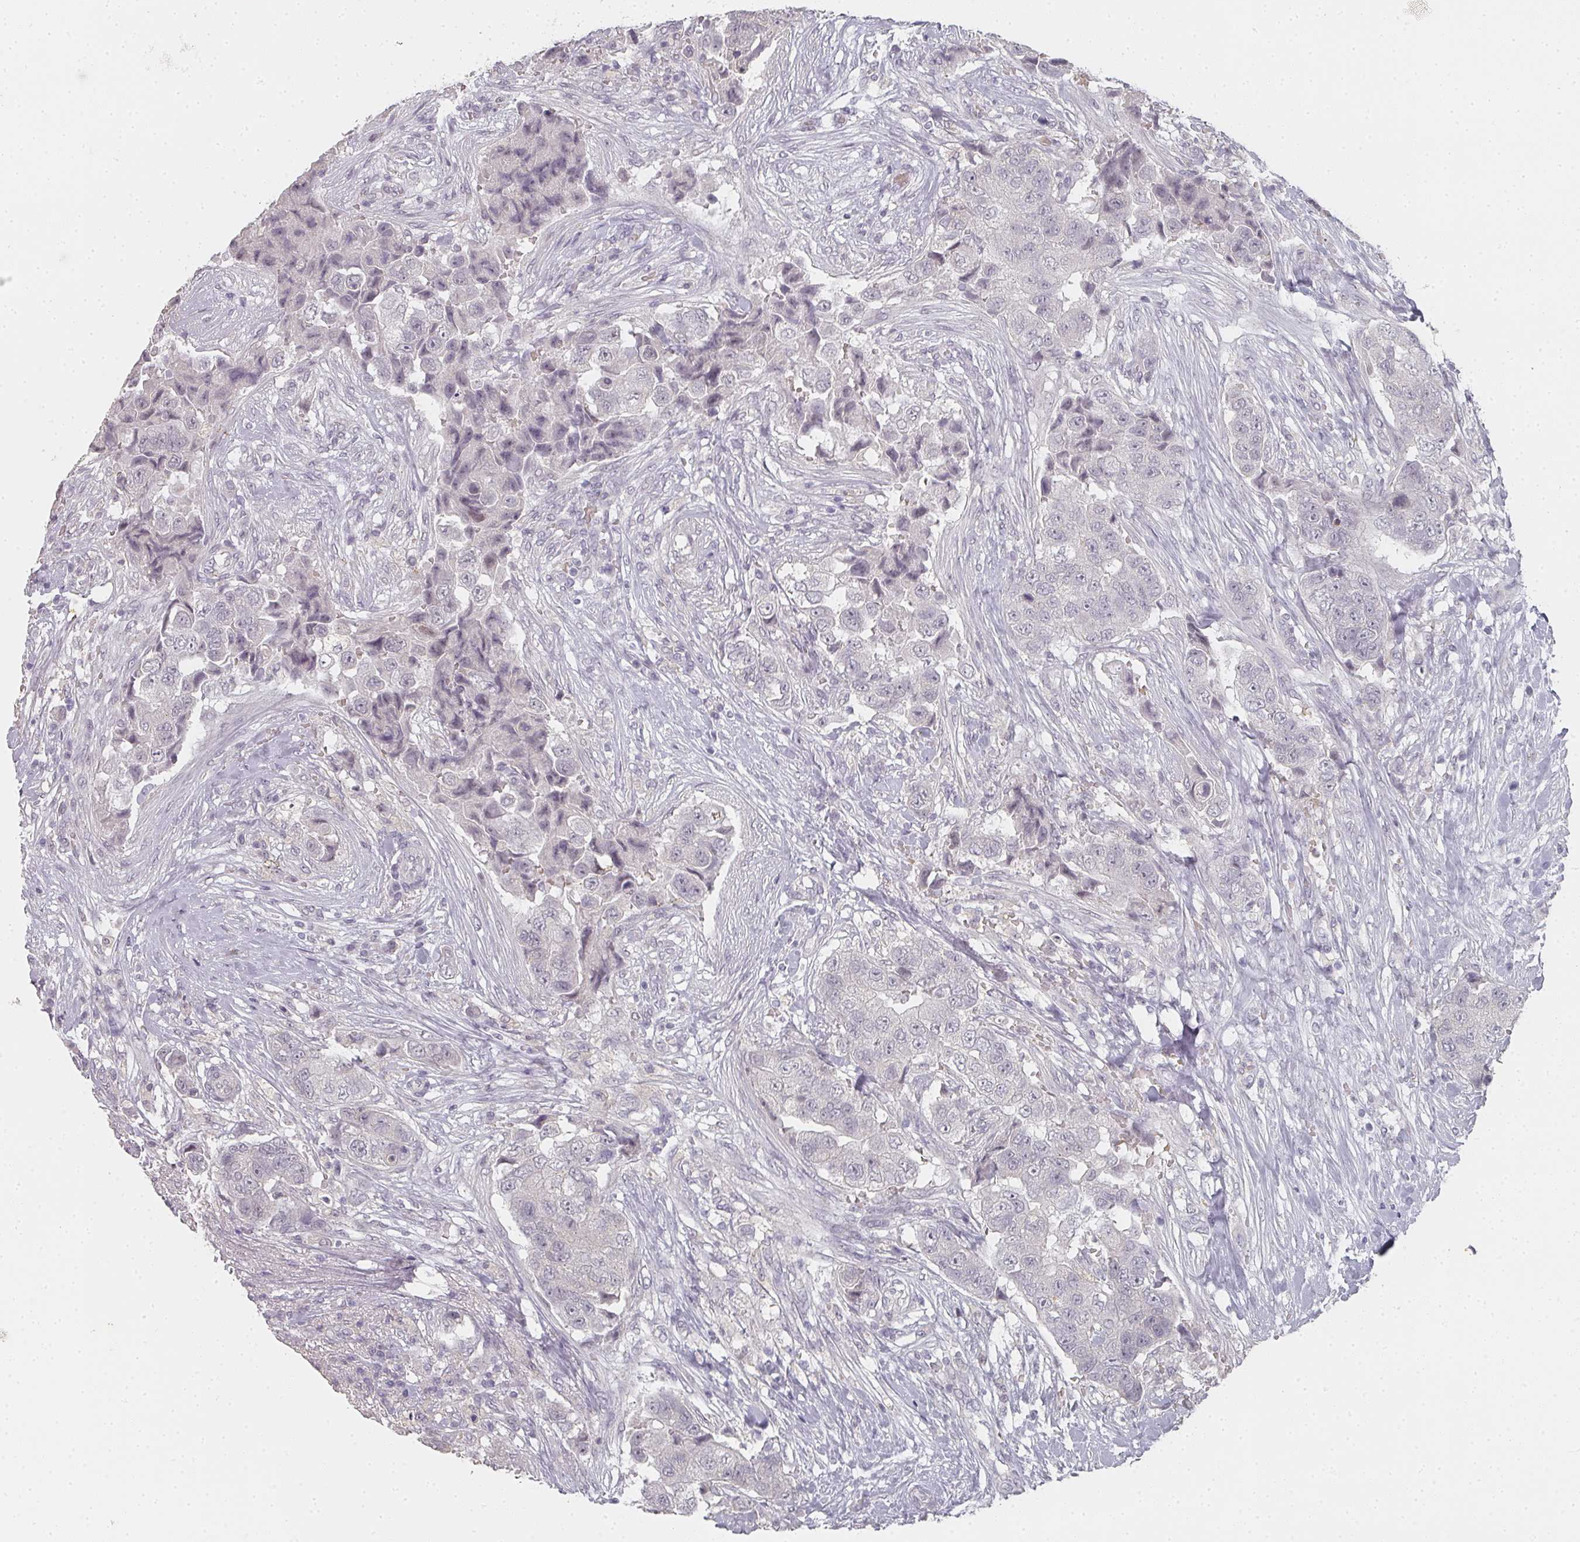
{"staining": {"intensity": "negative", "quantity": "none", "location": "none"}, "tissue": "breast cancer", "cell_type": "Tumor cells", "image_type": "cancer", "snomed": [{"axis": "morphology", "description": "Normal tissue, NOS"}, {"axis": "morphology", "description": "Duct carcinoma"}, {"axis": "topography", "description": "Breast"}], "caption": "Human breast infiltrating ductal carcinoma stained for a protein using immunohistochemistry displays no staining in tumor cells.", "gene": "SHISA2", "patient": {"sex": "female", "age": 62}}